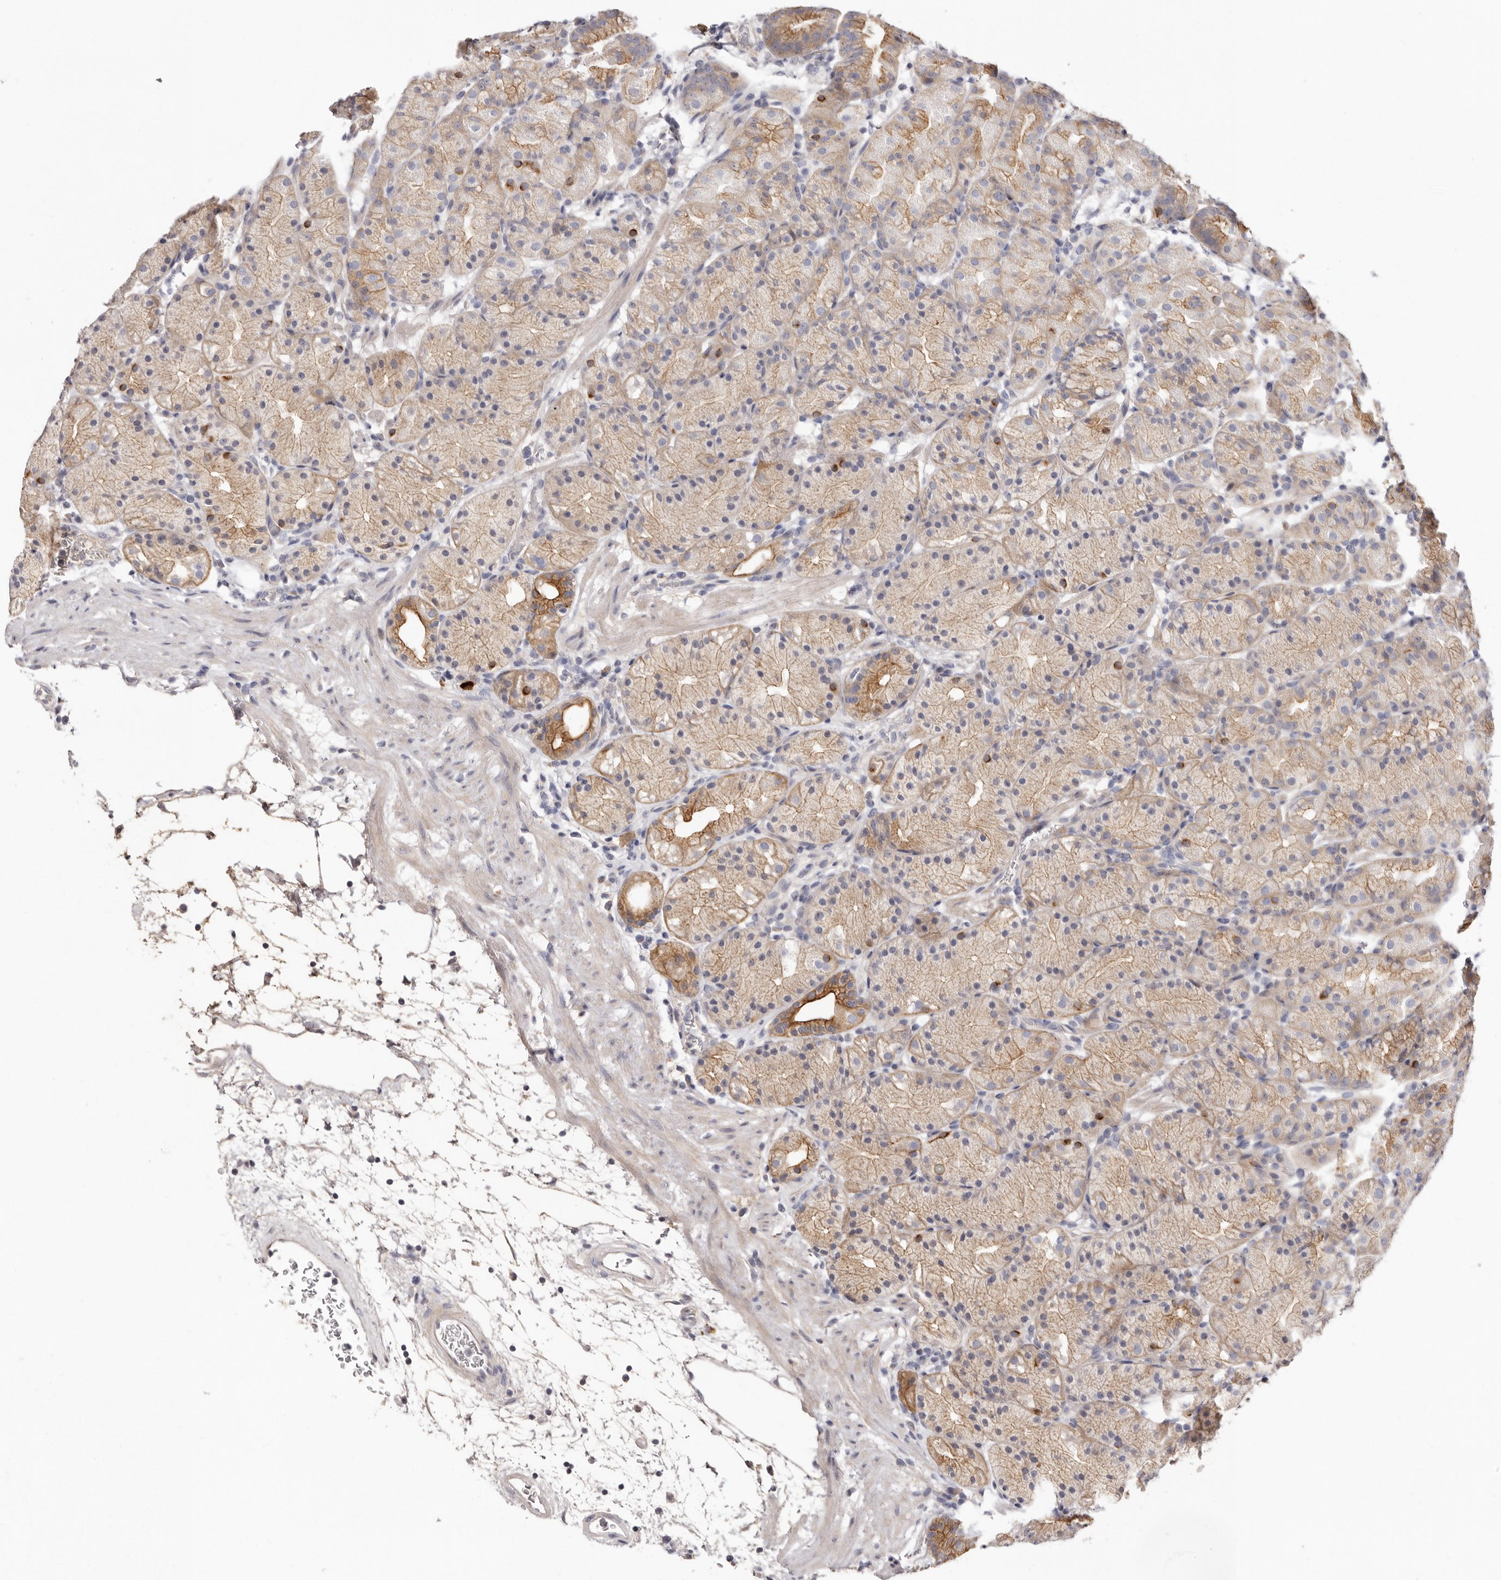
{"staining": {"intensity": "moderate", "quantity": "25%-75%", "location": "cytoplasmic/membranous"}, "tissue": "stomach", "cell_type": "Glandular cells", "image_type": "normal", "snomed": [{"axis": "morphology", "description": "Normal tissue, NOS"}, {"axis": "topography", "description": "Stomach, upper"}], "caption": "Immunohistochemistry of normal stomach reveals medium levels of moderate cytoplasmic/membranous staining in about 25%-75% of glandular cells.", "gene": "STK16", "patient": {"sex": "male", "age": 48}}